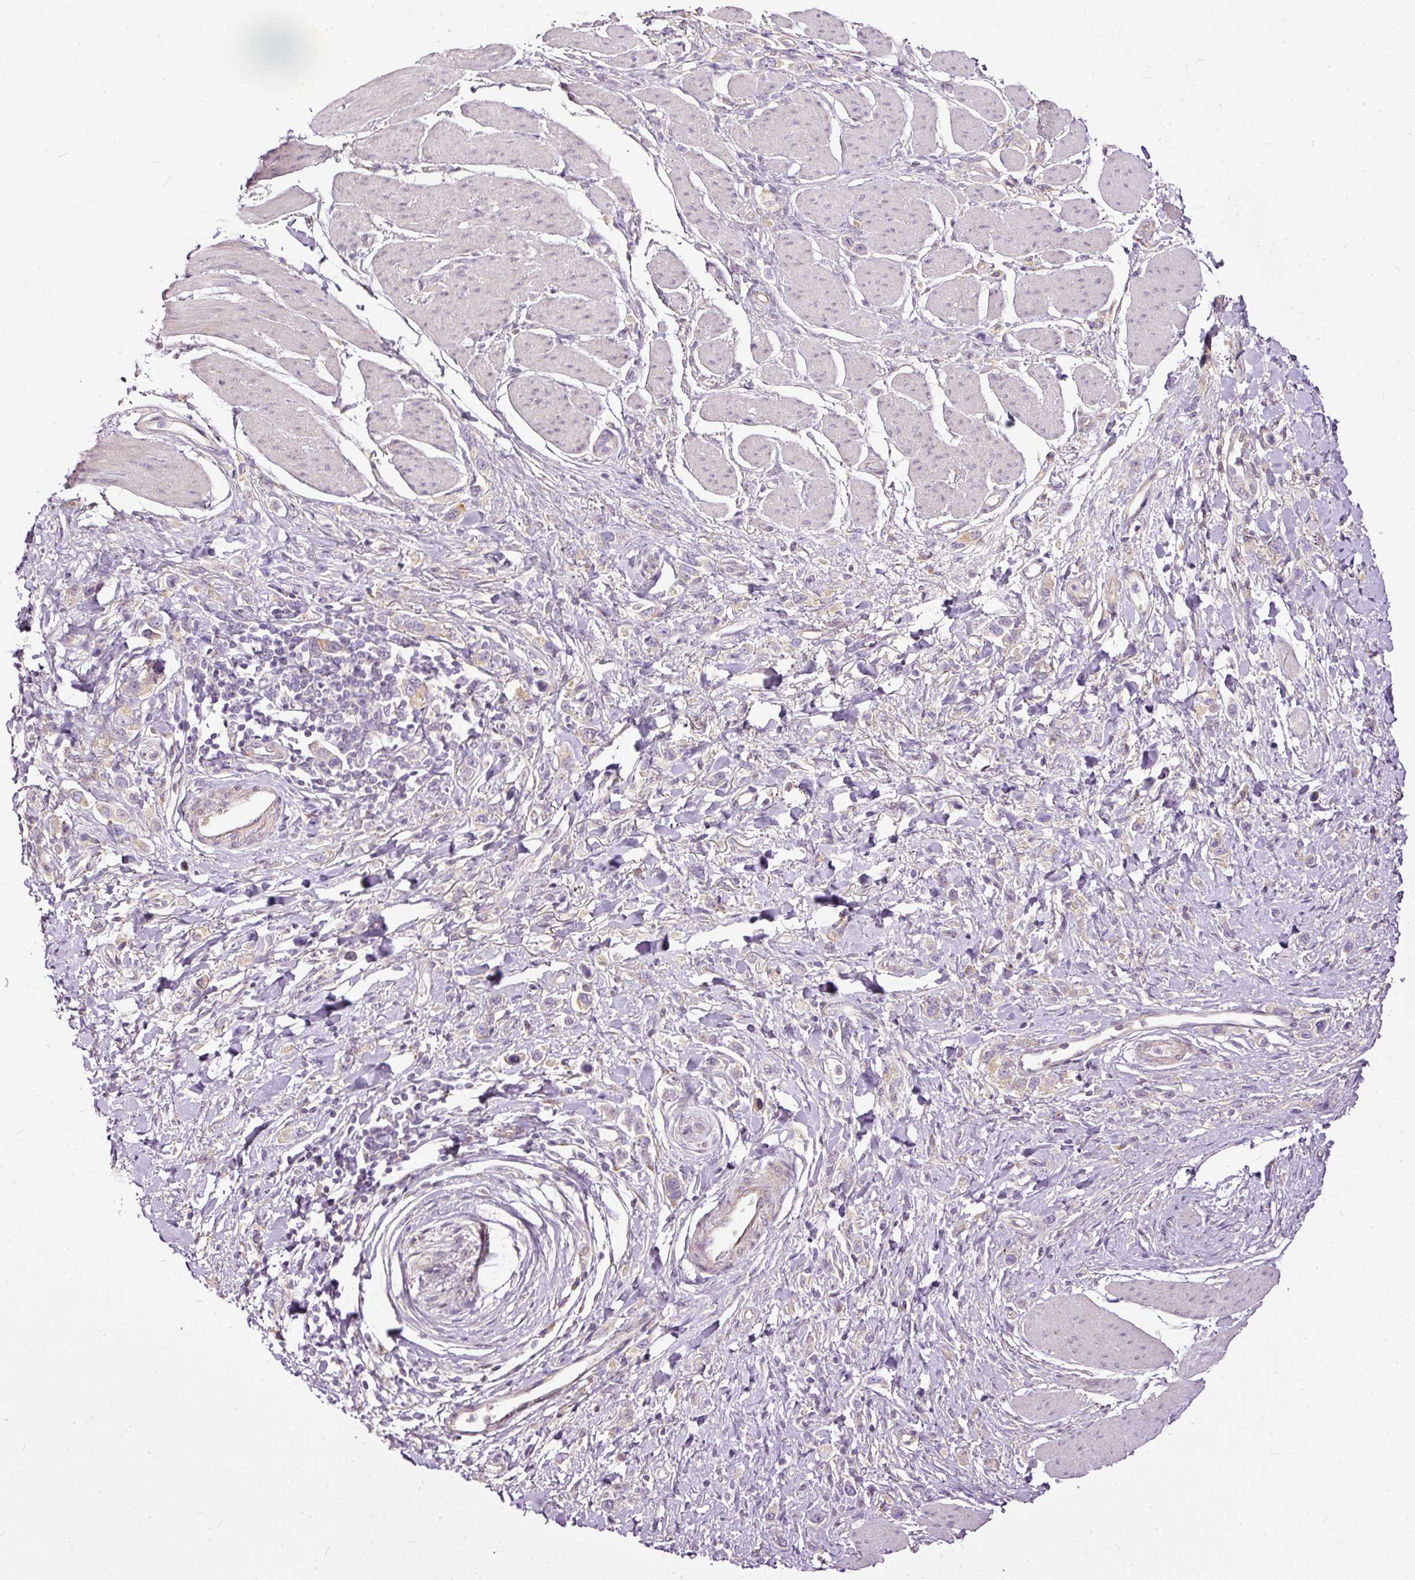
{"staining": {"intensity": "negative", "quantity": "none", "location": "none"}, "tissue": "stomach cancer", "cell_type": "Tumor cells", "image_type": "cancer", "snomed": [{"axis": "morphology", "description": "Adenocarcinoma, NOS"}, {"axis": "topography", "description": "Stomach"}], "caption": "Immunohistochemistry (IHC) histopathology image of neoplastic tissue: adenocarcinoma (stomach) stained with DAB (3,3'-diaminobenzidine) demonstrates no significant protein staining in tumor cells.", "gene": "PAQR9", "patient": {"sex": "female", "age": 65}}